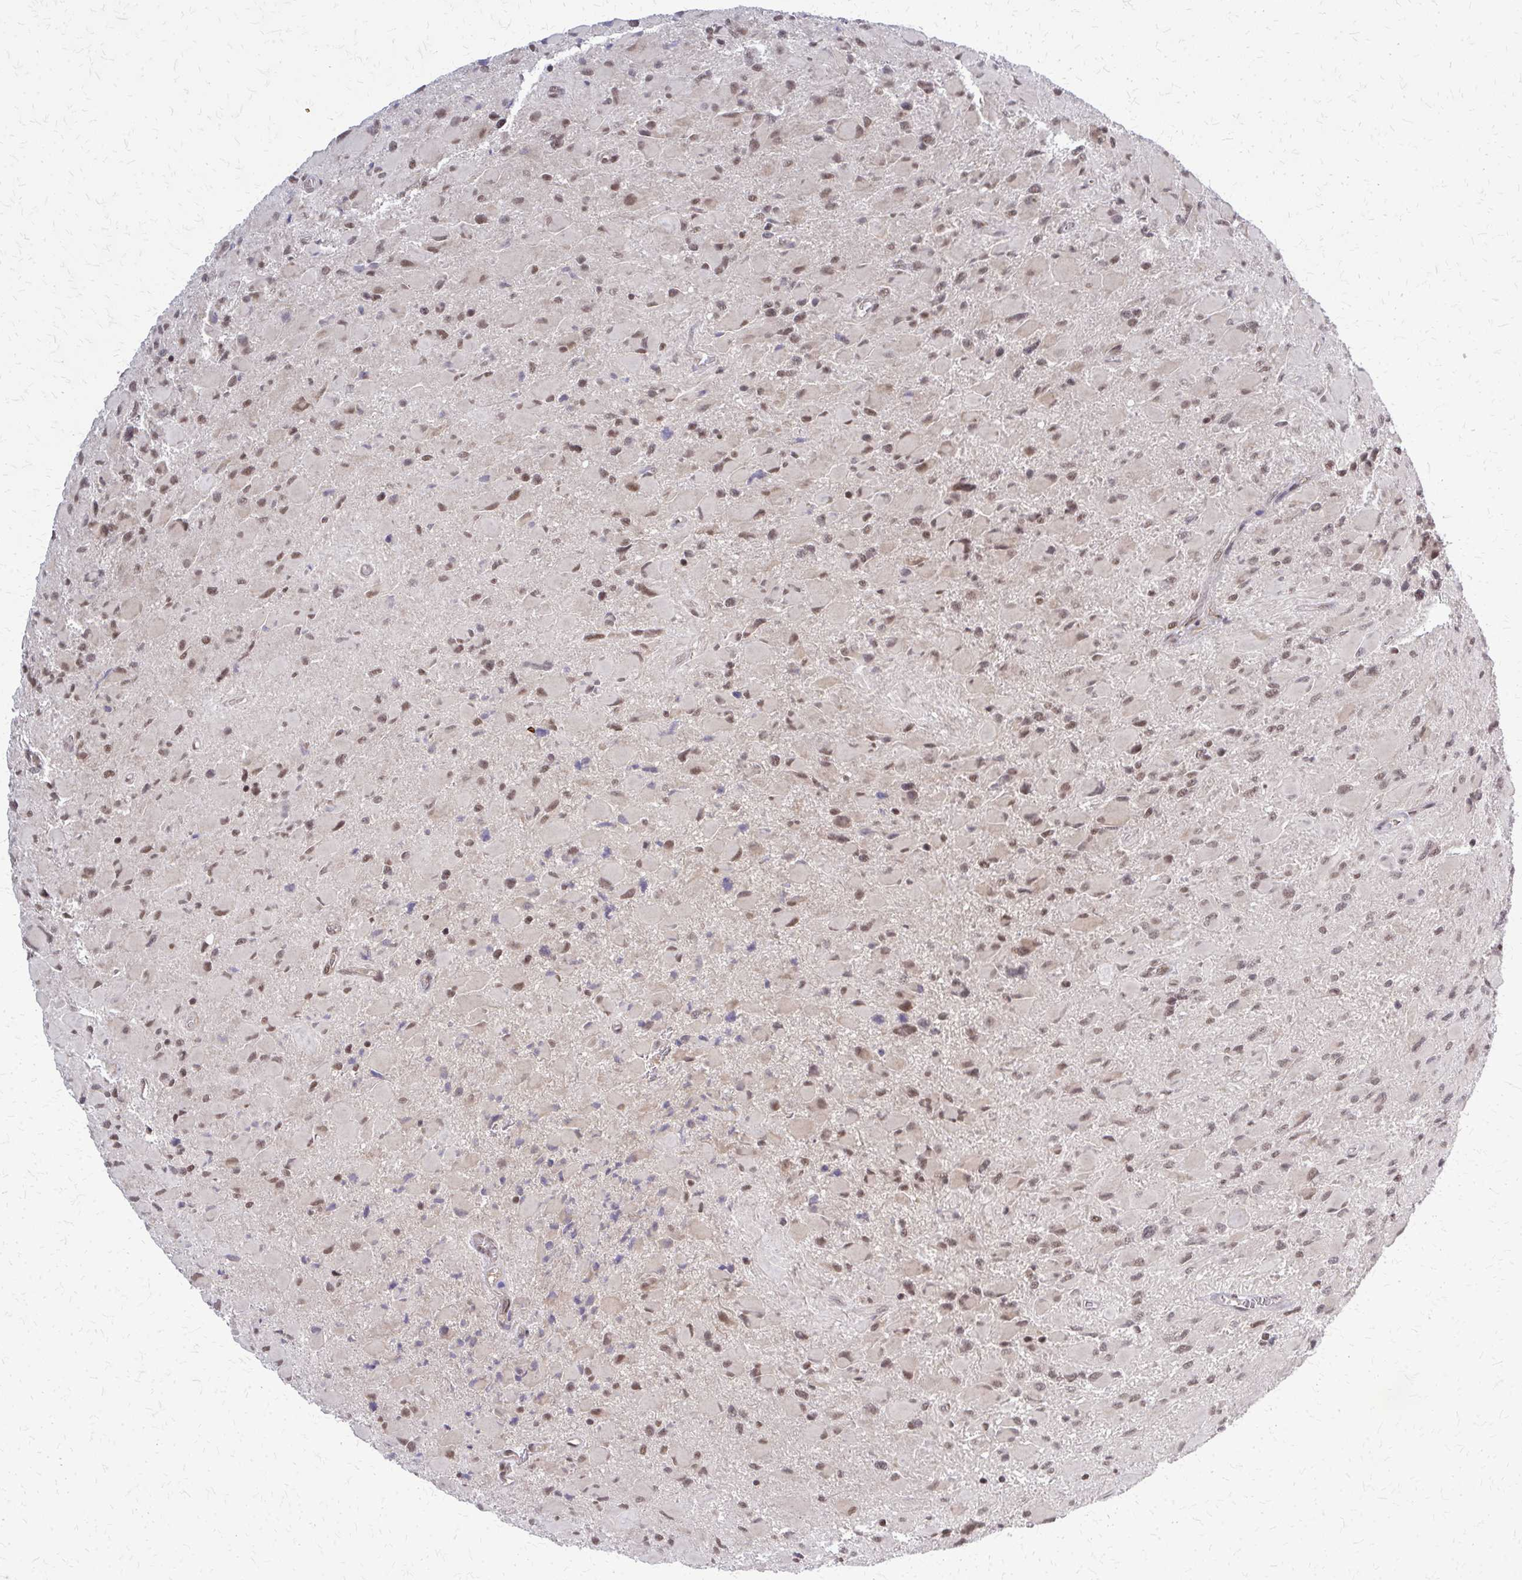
{"staining": {"intensity": "moderate", "quantity": ">75%", "location": "nuclear"}, "tissue": "glioma", "cell_type": "Tumor cells", "image_type": "cancer", "snomed": [{"axis": "morphology", "description": "Glioma, malignant, High grade"}, {"axis": "topography", "description": "Cerebral cortex"}], "caption": "Immunohistochemical staining of glioma exhibits moderate nuclear protein staining in approximately >75% of tumor cells.", "gene": "HDAC3", "patient": {"sex": "female", "age": 36}}